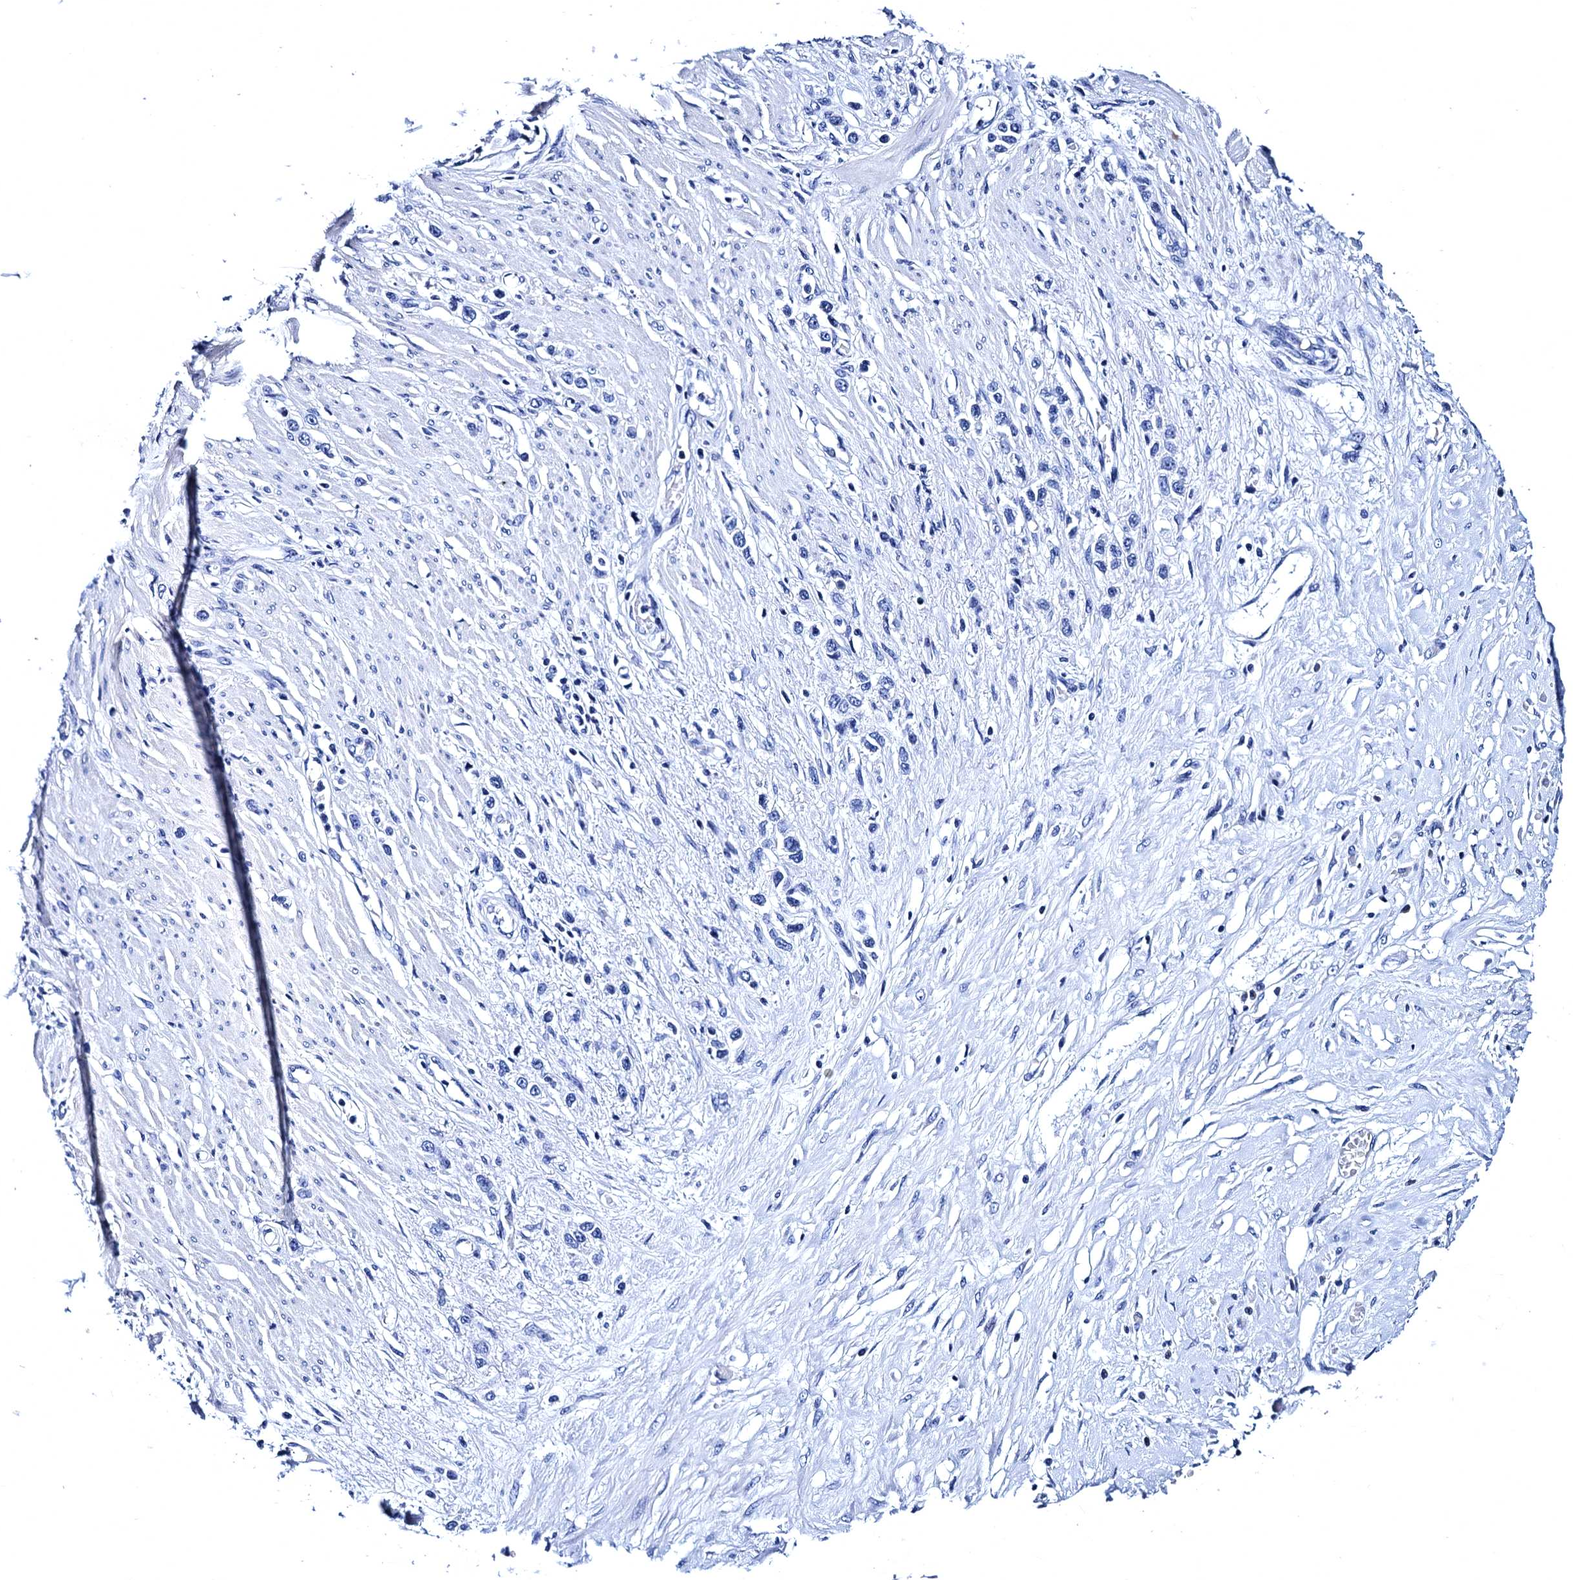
{"staining": {"intensity": "negative", "quantity": "none", "location": "none"}, "tissue": "stomach cancer", "cell_type": "Tumor cells", "image_type": "cancer", "snomed": [{"axis": "morphology", "description": "Adenocarcinoma, NOS"}, {"axis": "morphology", "description": "Adenocarcinoma, High grade"}, {"axis": "topography", "description": "Stomach, upper"}, {"axis": "topography", "description": "Stomach, lower"}], "caption": "Image shows no protein positivity in tumor cells of stomach cancer tissue.", "gene": "MYBPC3", "patient": {"sex": "female", "age": 65}}